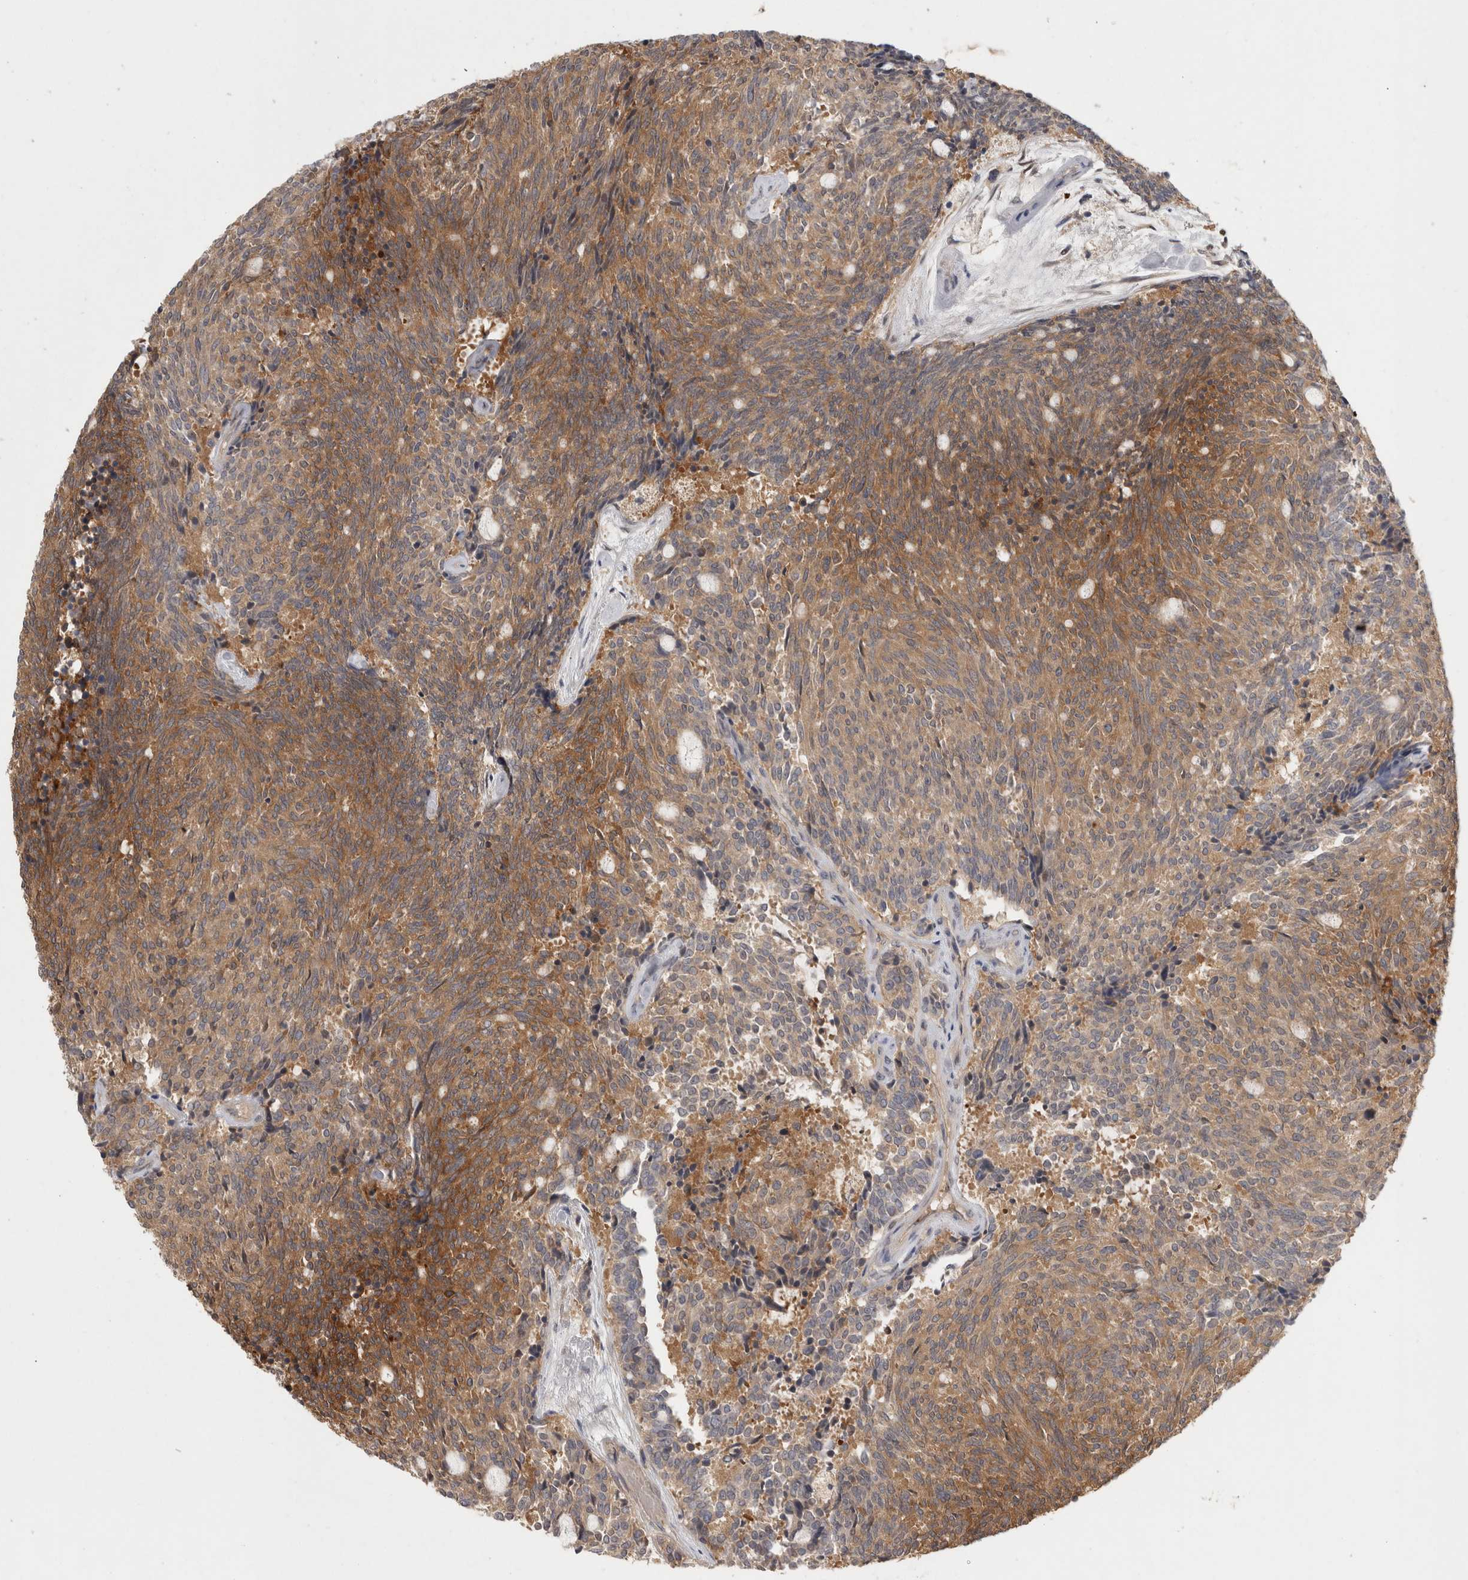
{"staining": {"intensity": "moderate", "quantity": ">75%", "location": "cytoplasmic/membranous"}, "tissue": "carcinoid", "cell_type": "Tumor cells", "image_type": "cancer", "snomed": [{"axis": "morphology", "description": "Carcinoid, malignant, NOS"}, {"axis": "topography", "description": "Pancreas"}], "caption": "DAB (3,3'-diaminobenzidine) immunohistochemical staining of carcinoid exhibits moderate cytoplasmic/membranous protein staining in about >75% of tumor cells. (brown staining indicates protein expression, while blue staining denotes nuclei).", "gene": "PIGP", "patient": {"sex": "female", "age": 54}}